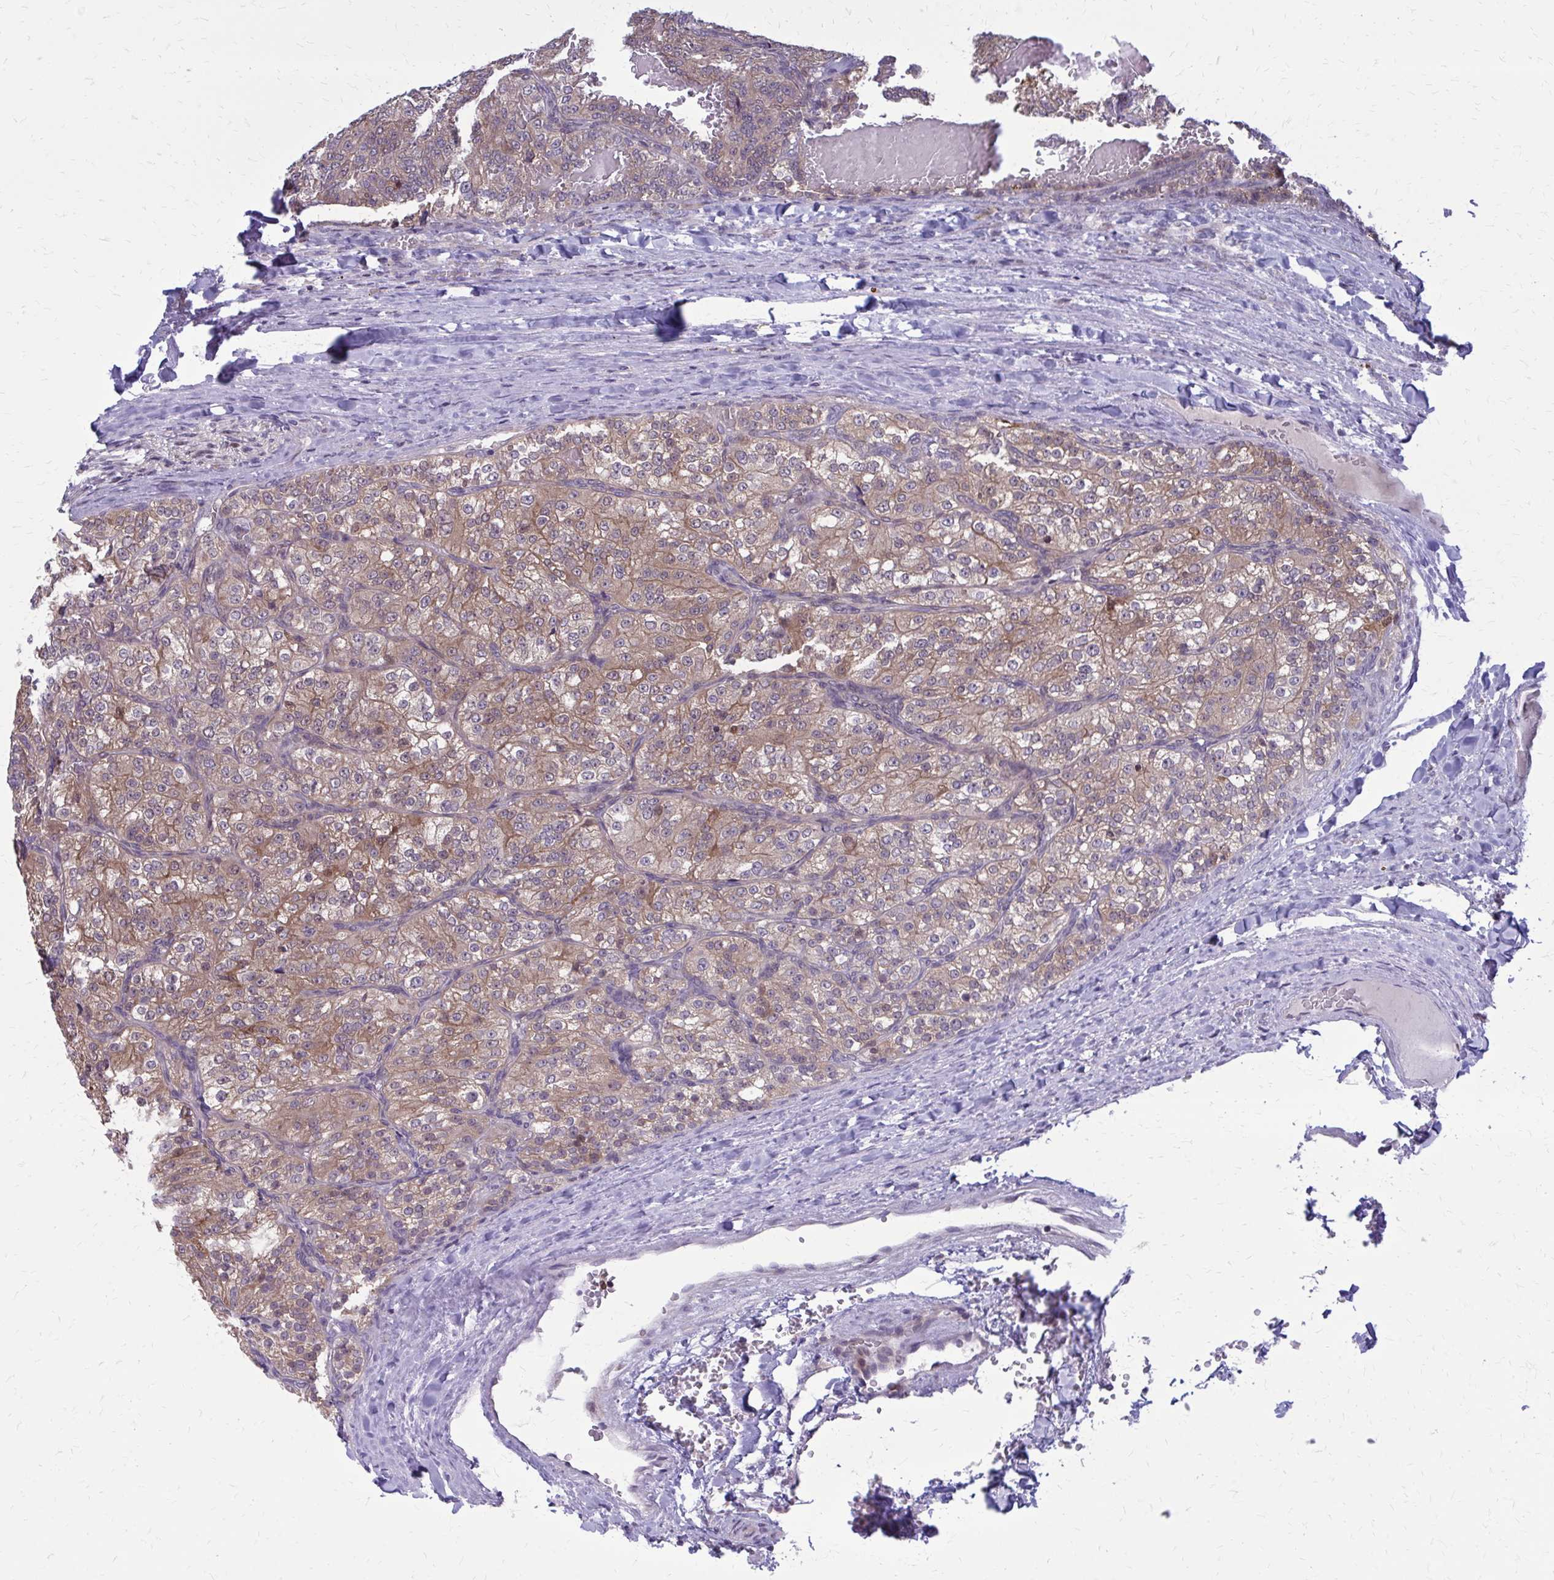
{"staining": {"intensity": "moderate", "quantity": "25%-75%", "location": "cytoplasmic/membranous"}, "tissue": "renal cancer", "cell_type": "Tumor cells", "image_type": "cancer", "snomed": [{"axis": "morphology", "description": "Adenocarcinoma, NOS"}, {"axis": "topography", "description": "Kidney"}], "caption": "About 25%-75% of tumor cells in renal cancer show moderate cytoplasmic/membranous protein staining as visualized by brown immunohistochemical staining.", "gene": "DBI", "patient": {"sex": "female", "age": 63}}